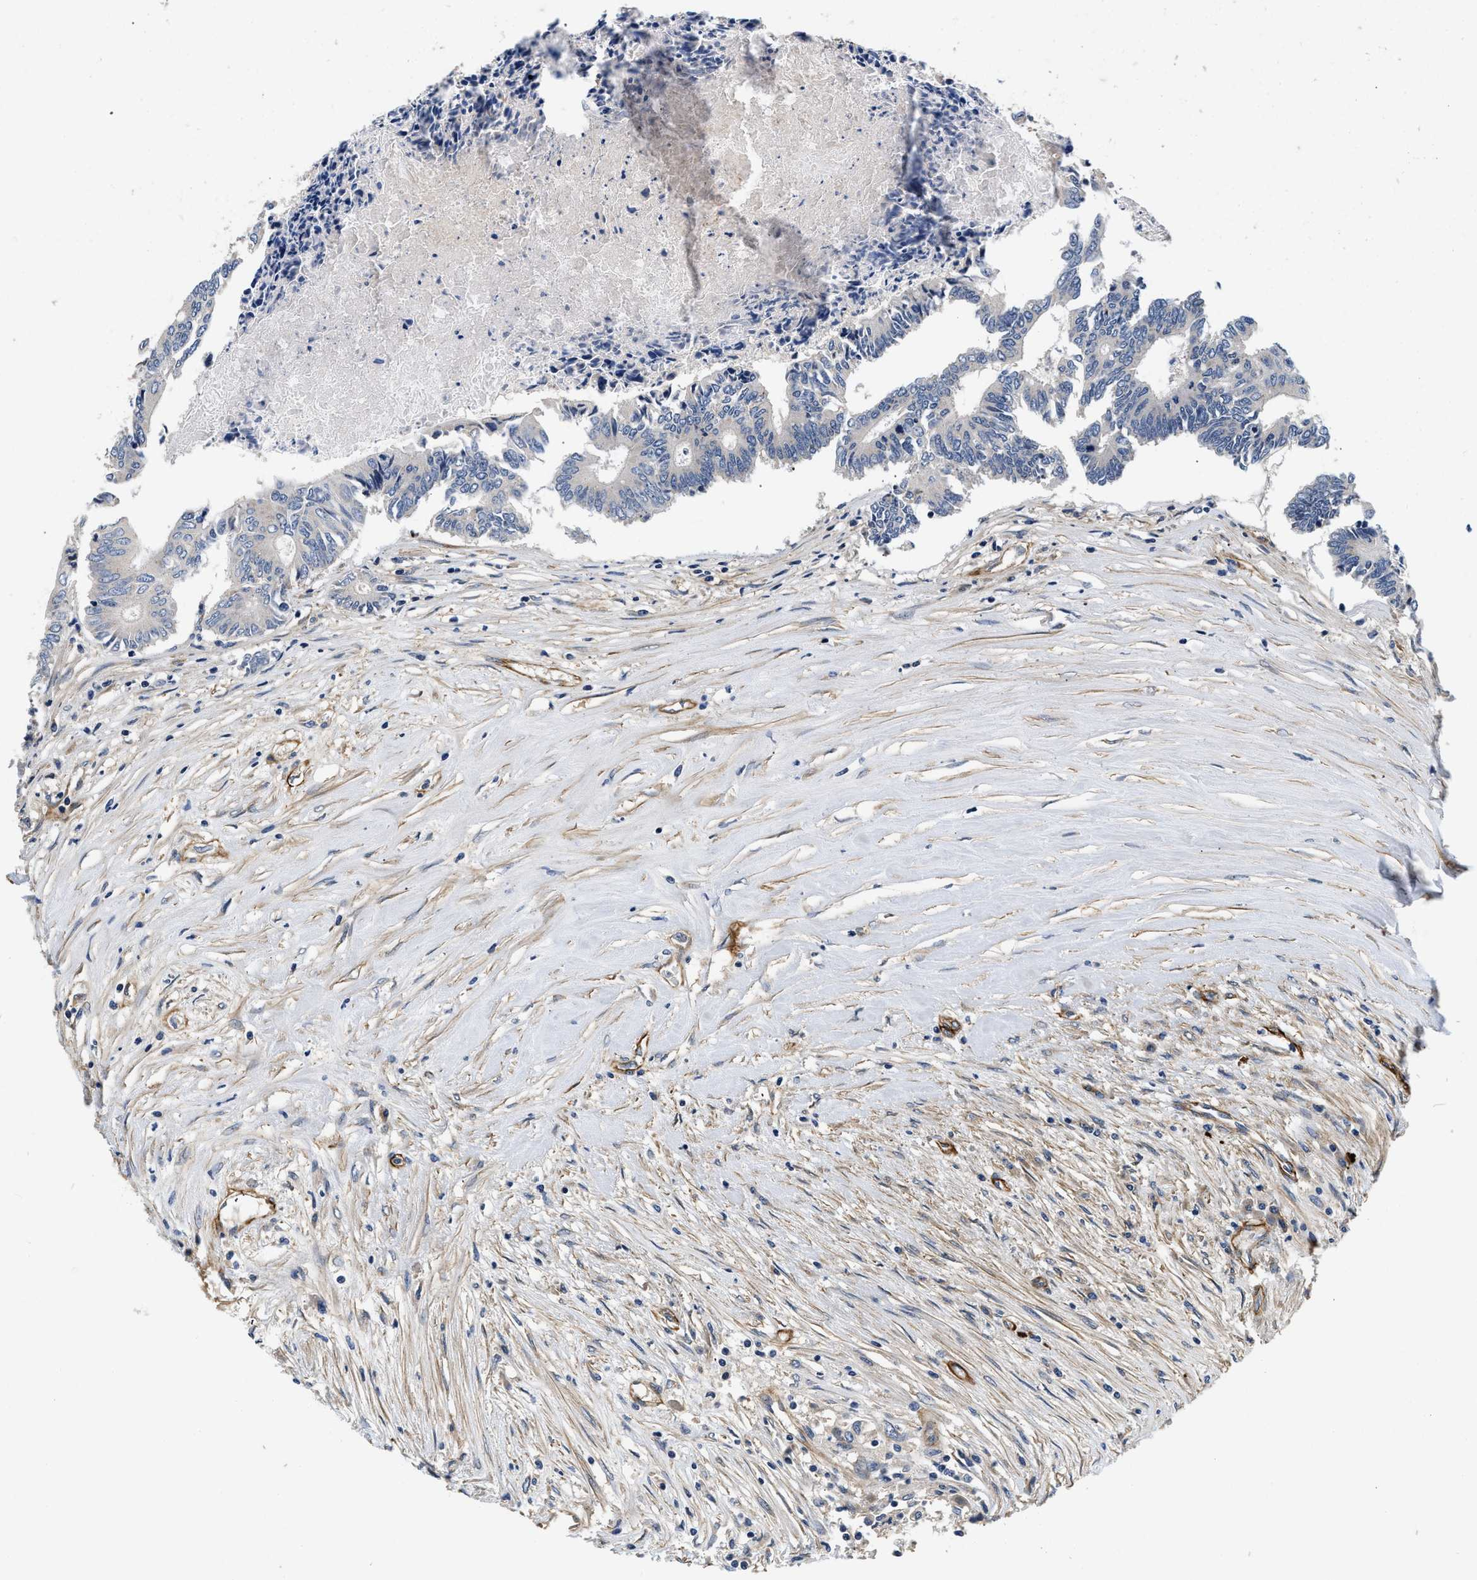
{"staining": {"intensity": "negative", "quantity": "none", "location": "none"}, "tissue": "colorectal cancer", "cell_type": "Tumor cells", "image_type": "cancer", "snomed": [{"axis": "morphology", "description": "Adenocarcinoma, NOS"}, {"axis": "topography", "description": "Rectum"}], "caption": "Tumor cells are negative for protein expression in human colorectal cancer.", "gene": "NME6", "patient": {"sex": "male", "age": 63}}